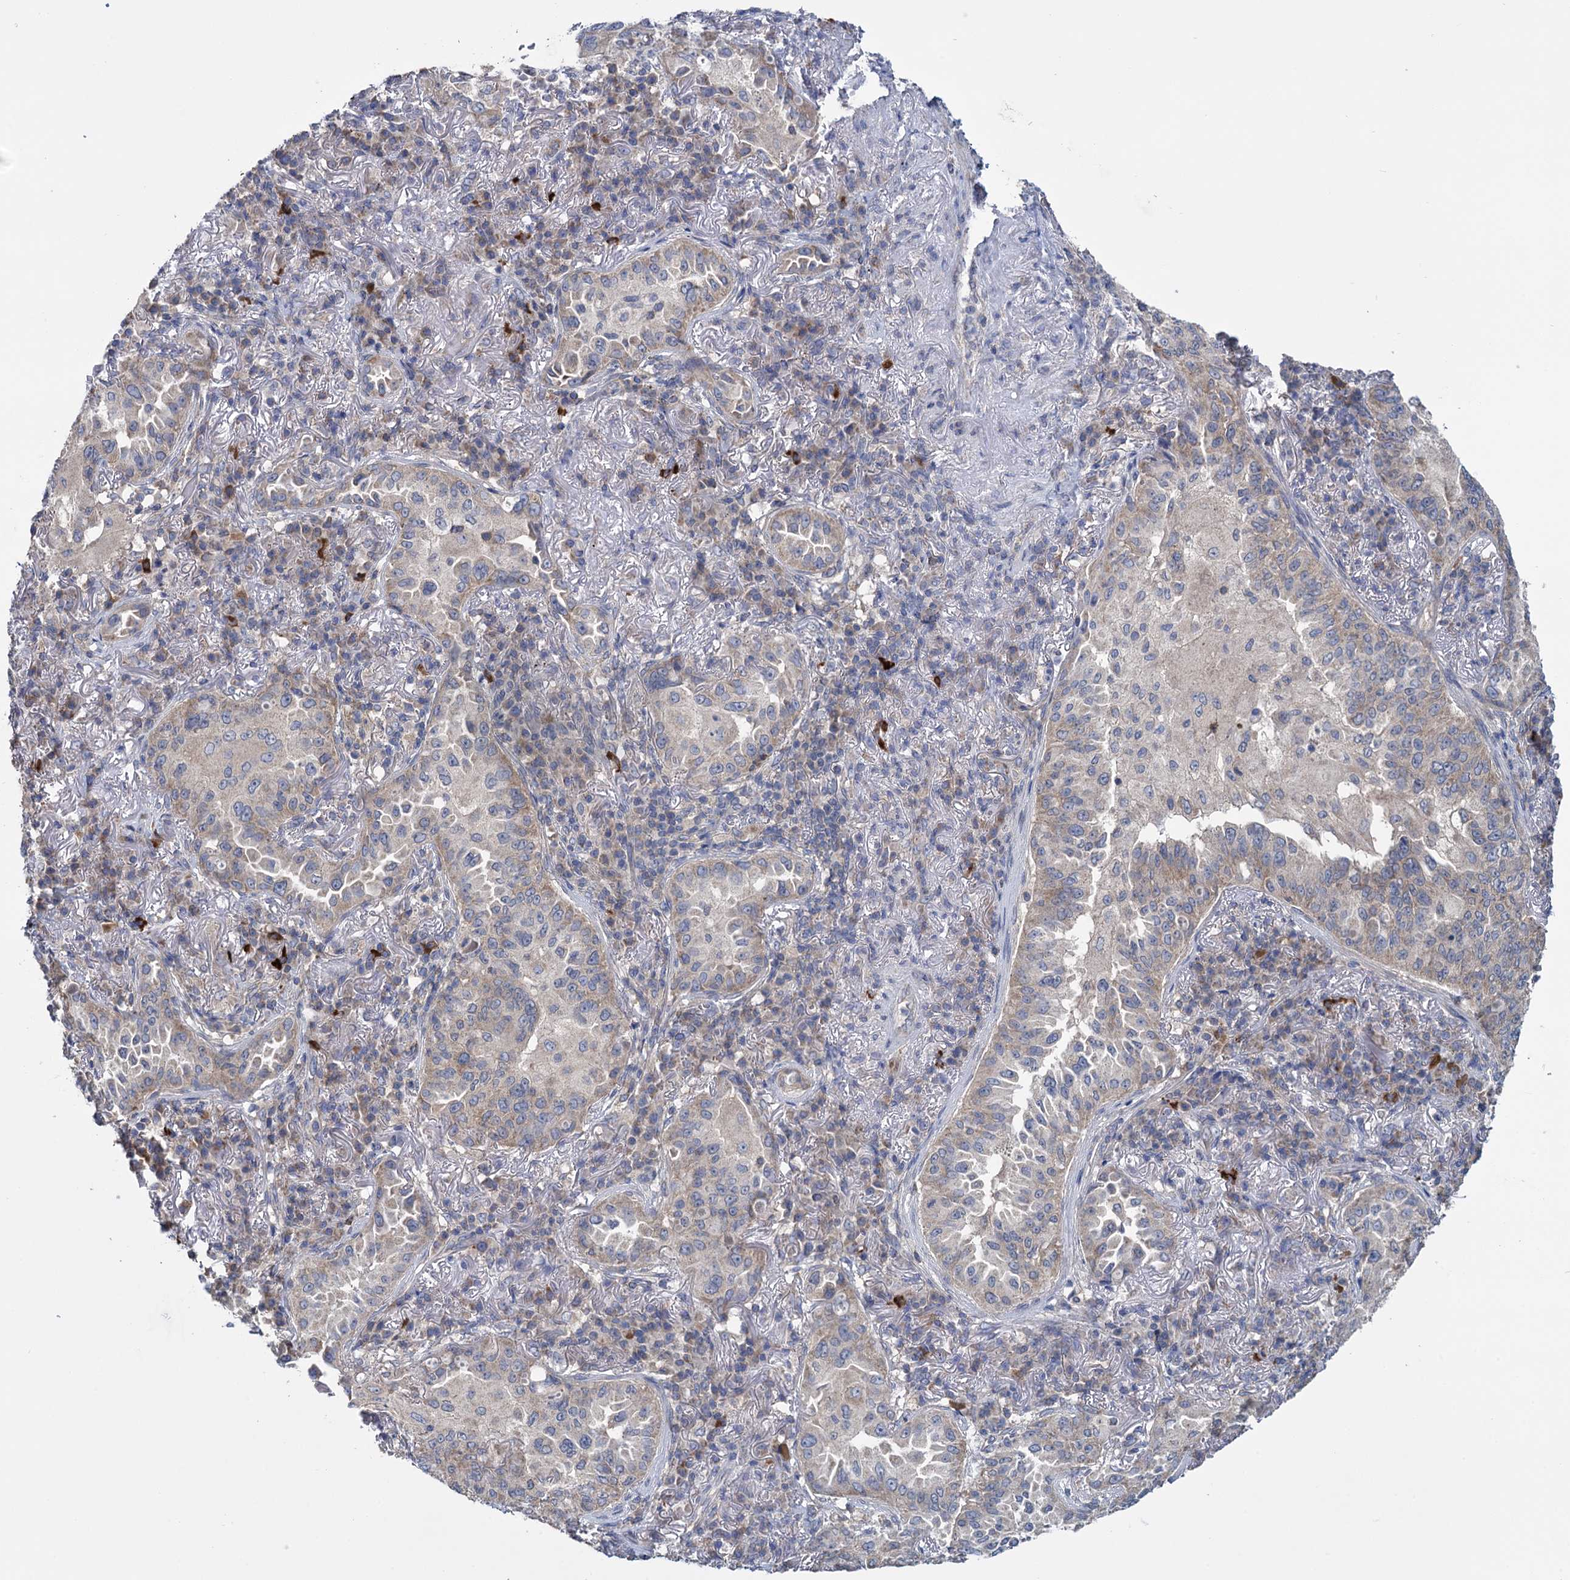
{"staining": {"intensity": "moderate", "quantity": "25%-75%", "location": "cytoplasmic/membranous"}, "tissue": "lung cancer", "cell_type": "Tumor cells", "image_type": "cancer", "snomed": [{"axis": "morphology", "description": "Adenocarcinoma, NOS"}, {"axis": "topography", "description": "Lung"}], "caption": "Tumor cells display medium levels of moderate cytoplasmic/membranous positivity in approximately 25%-75% of cells in lung cancer (adenocarcinoma). (Stains: DAB (3,3'-diaminobenzidine) in brown, nuclei in blue, Microscopy: brightfield microscopy at high magnification).", "gene": "GSTM2", "patient": {"sex": "female", "age": 69}}